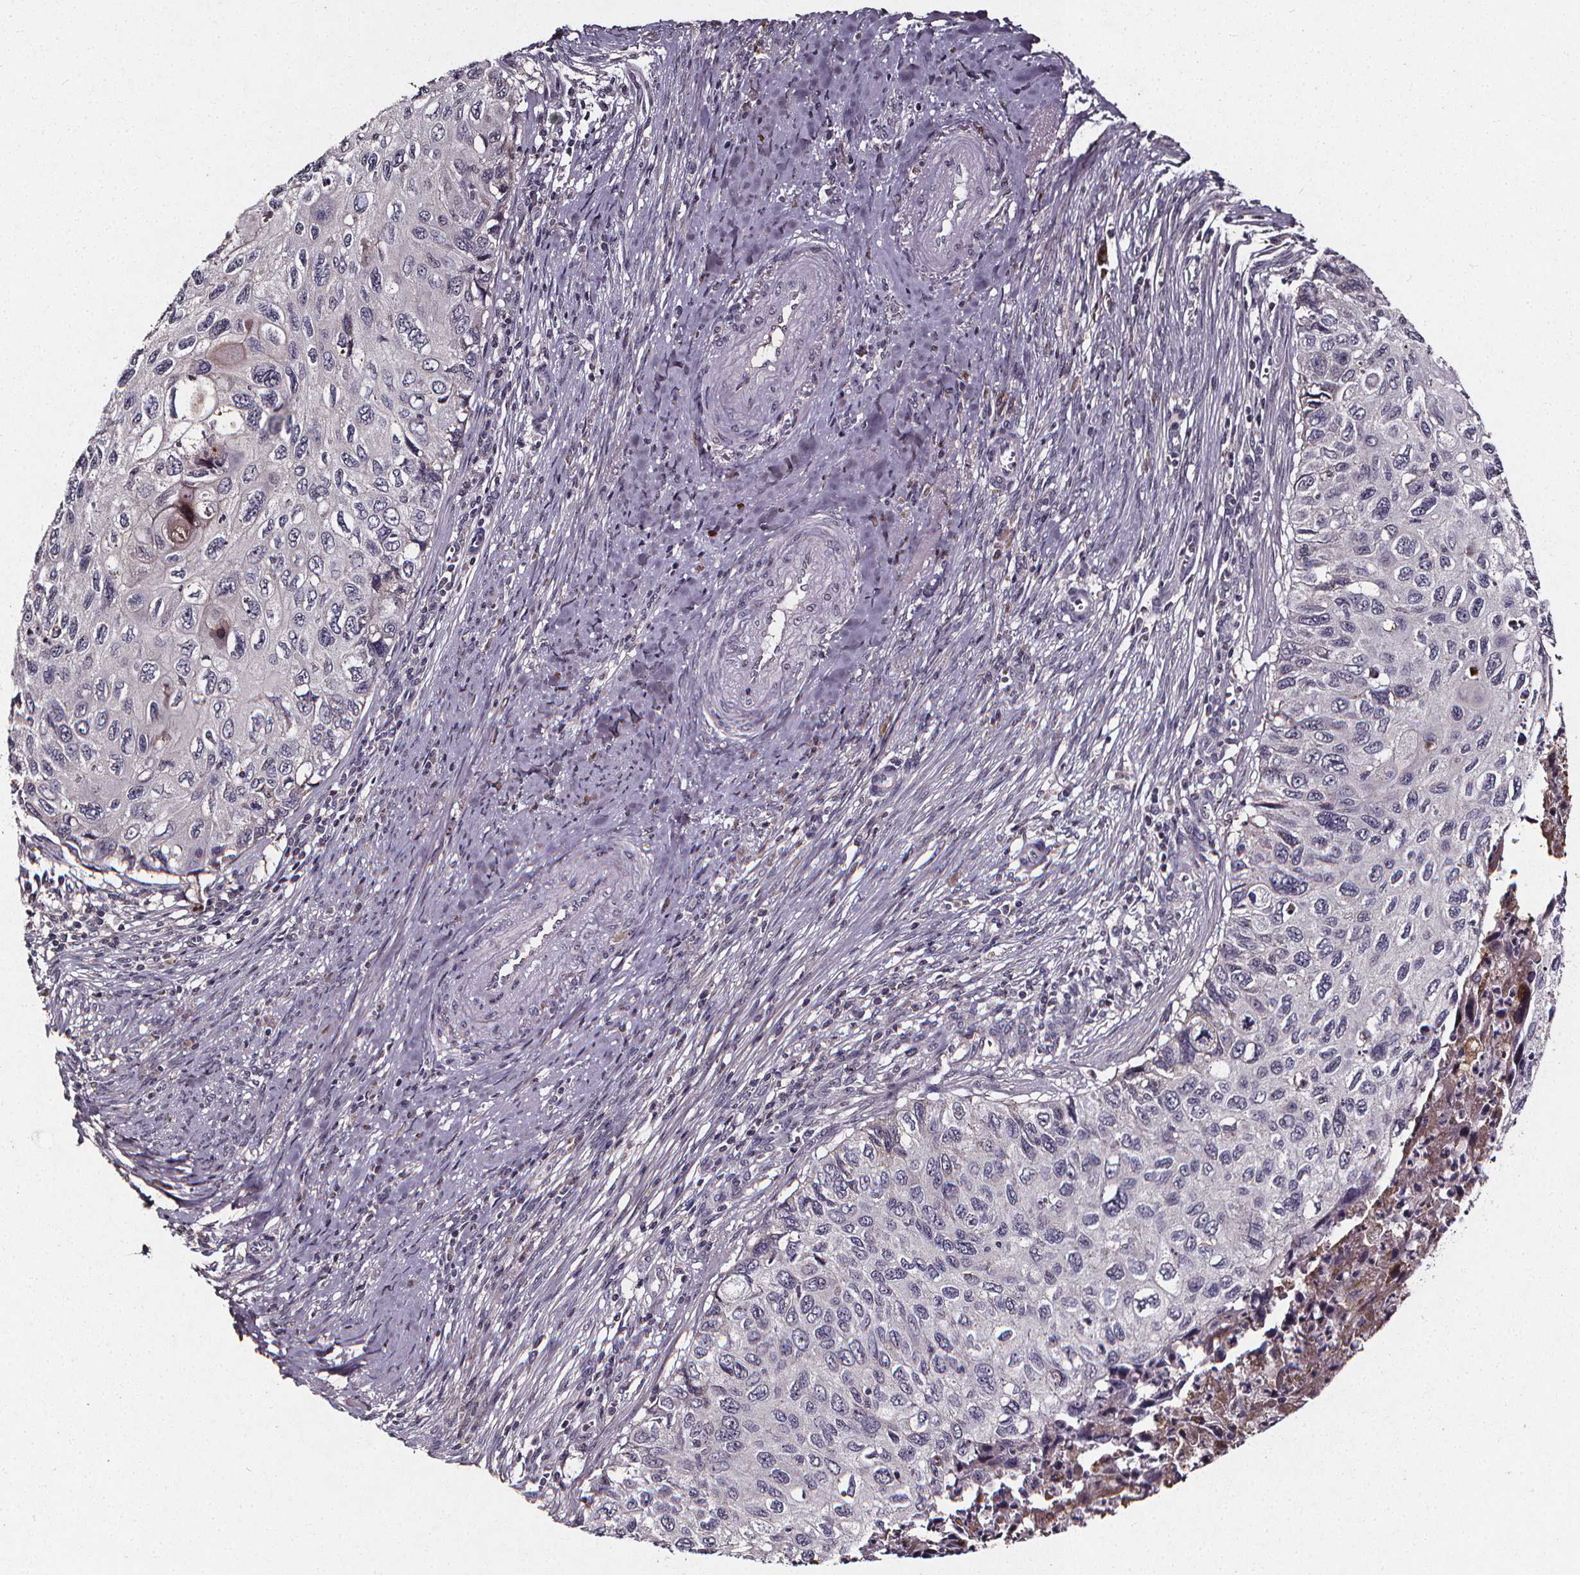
{"staining": {"intensity": "negative", "quantity": "none", "location": "none"}, "tissue": "cervical cancer", "cell_type": "Tumor cells", "image_type": "cancer", "snomed": [{"axis": "morphology", "description": "Squamous cell carcinoma, NOS"}, {"axis": "topography", "description": "Cervix"}], "caption": "Tumor cells are negative for protein expression in human cervical cancer. (DAB immunohistochemistry with hematoxylin counter stain).", "gene": "SPAG8", "patient": {"sex": "female", "age": 70}}